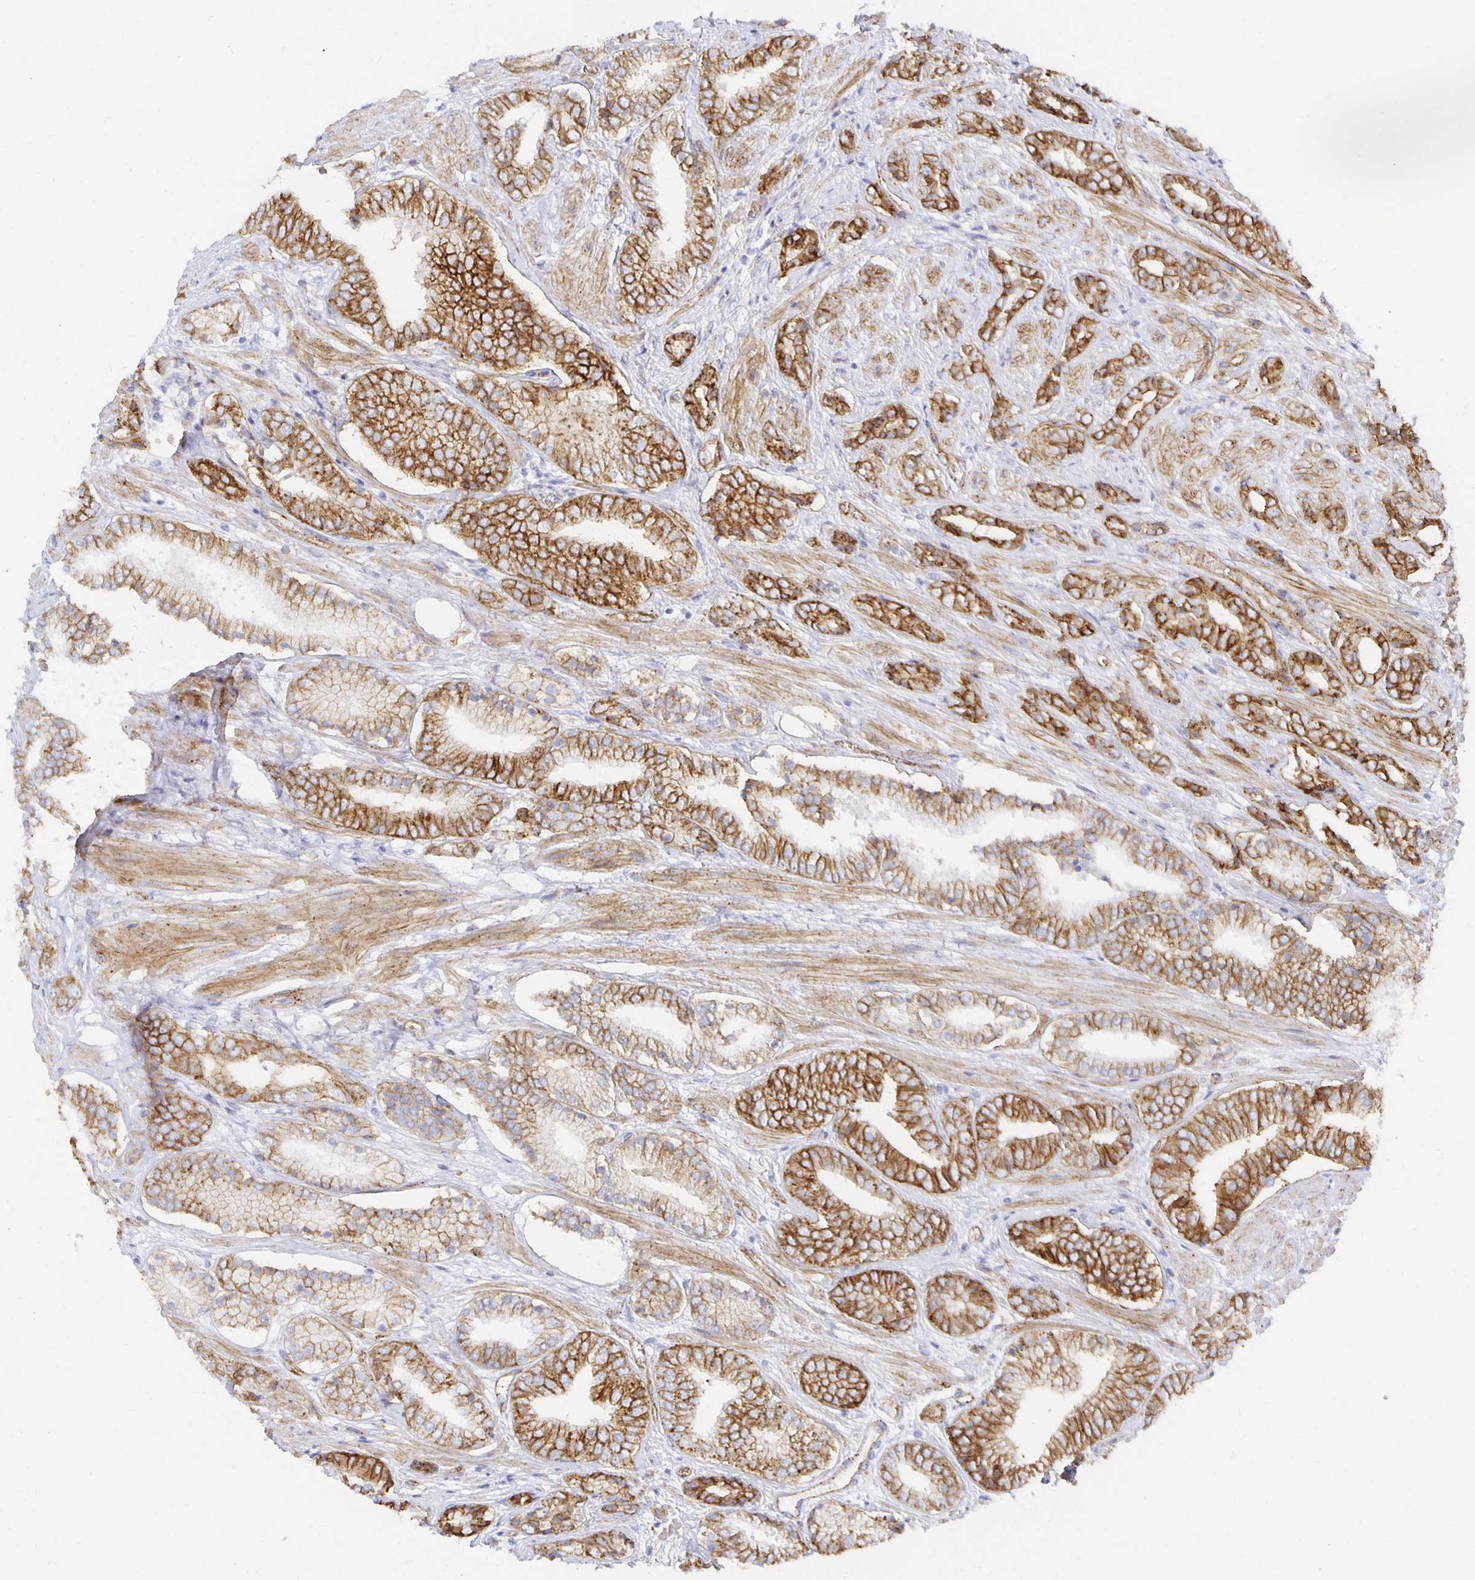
{"staining": {"intensity": "strong", "quantity": ">75%", "location": "cytoplasmic/membranous"}, "tissue": "prostate cancer", "cell_type": "Tumor cells", "image_type": "cancer", "snomed": [{"axis": "morphology", "description": "Adenocarcinoma, High grade"}, {"axis": "topography", "description": "Prostate"}], "caption": "High-power microscopy captured an IHC histopathology image of high-grade adenocarcinoma (prostate), revealing strong cytoplasmic/membranous staining in approximately >75% of tumor cells. (Stains: DAB in brown, nuclei in blue, Microscopy: brightfield microscopy at high magnification).", "gene": "TAAR1", "patient": {"sex": "male", "age": 56}}